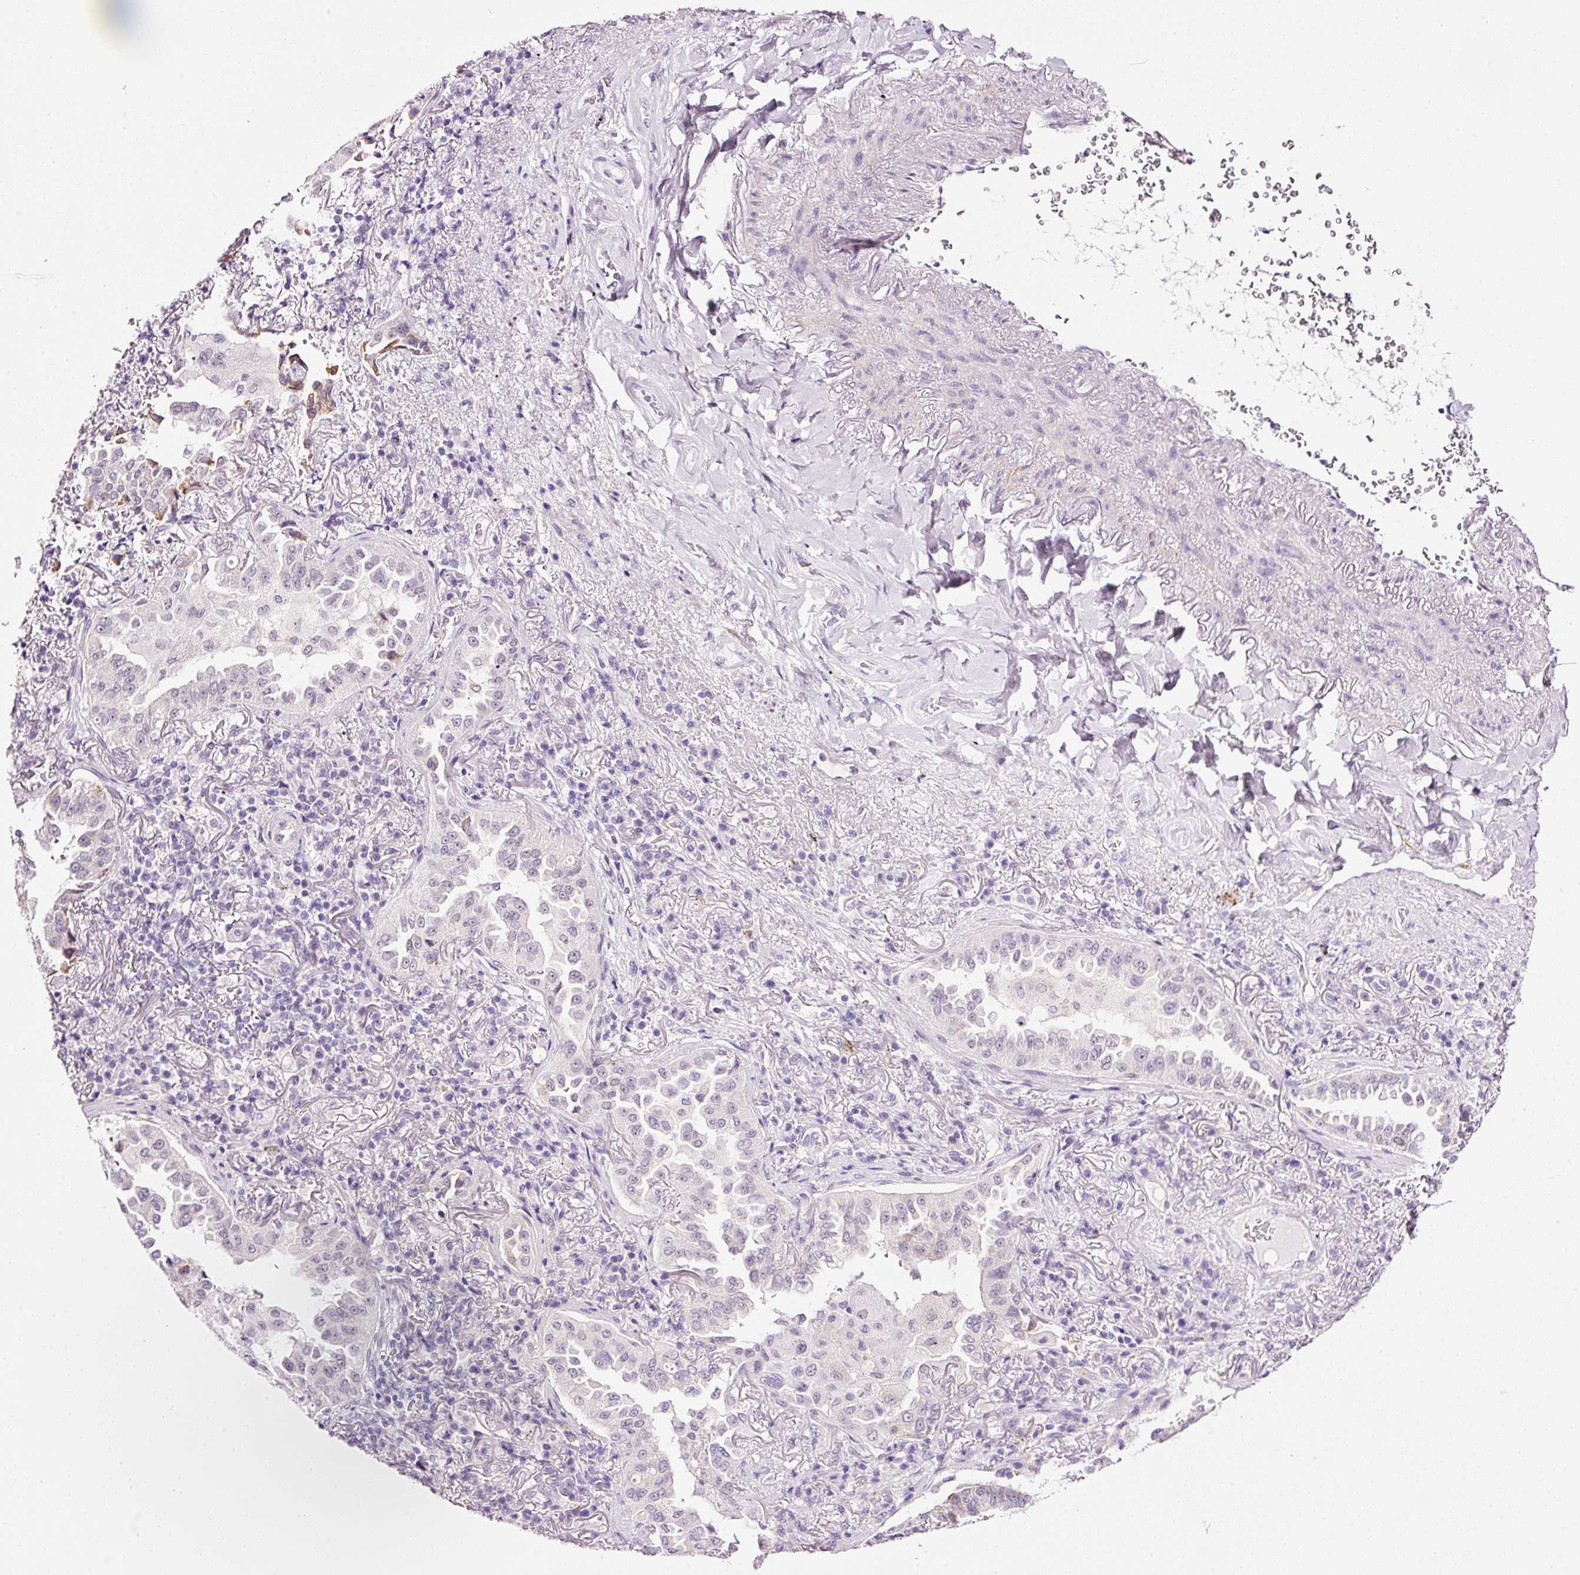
{"staining": {"intensity": "negative", "quantity": "none", "location": "none"}, "tissue": "lung cancer", "cell_type": "Tumor cells", "image_type": "cancer", "snomed": [{"axis": "morphology", "description": "Adenocarcinoma, NOS"}, {"axis": "topography", "description": "Lung"}], "caption": "Lung cancer was stained to show a protein in brown. There is no significant positivity in tumor cells. (Brightfield microscopy of DAB immunohistochemistry (IHC) at high magnification).", "gene": "RTF2", "patient": {"sex": "female", "age": 69}}